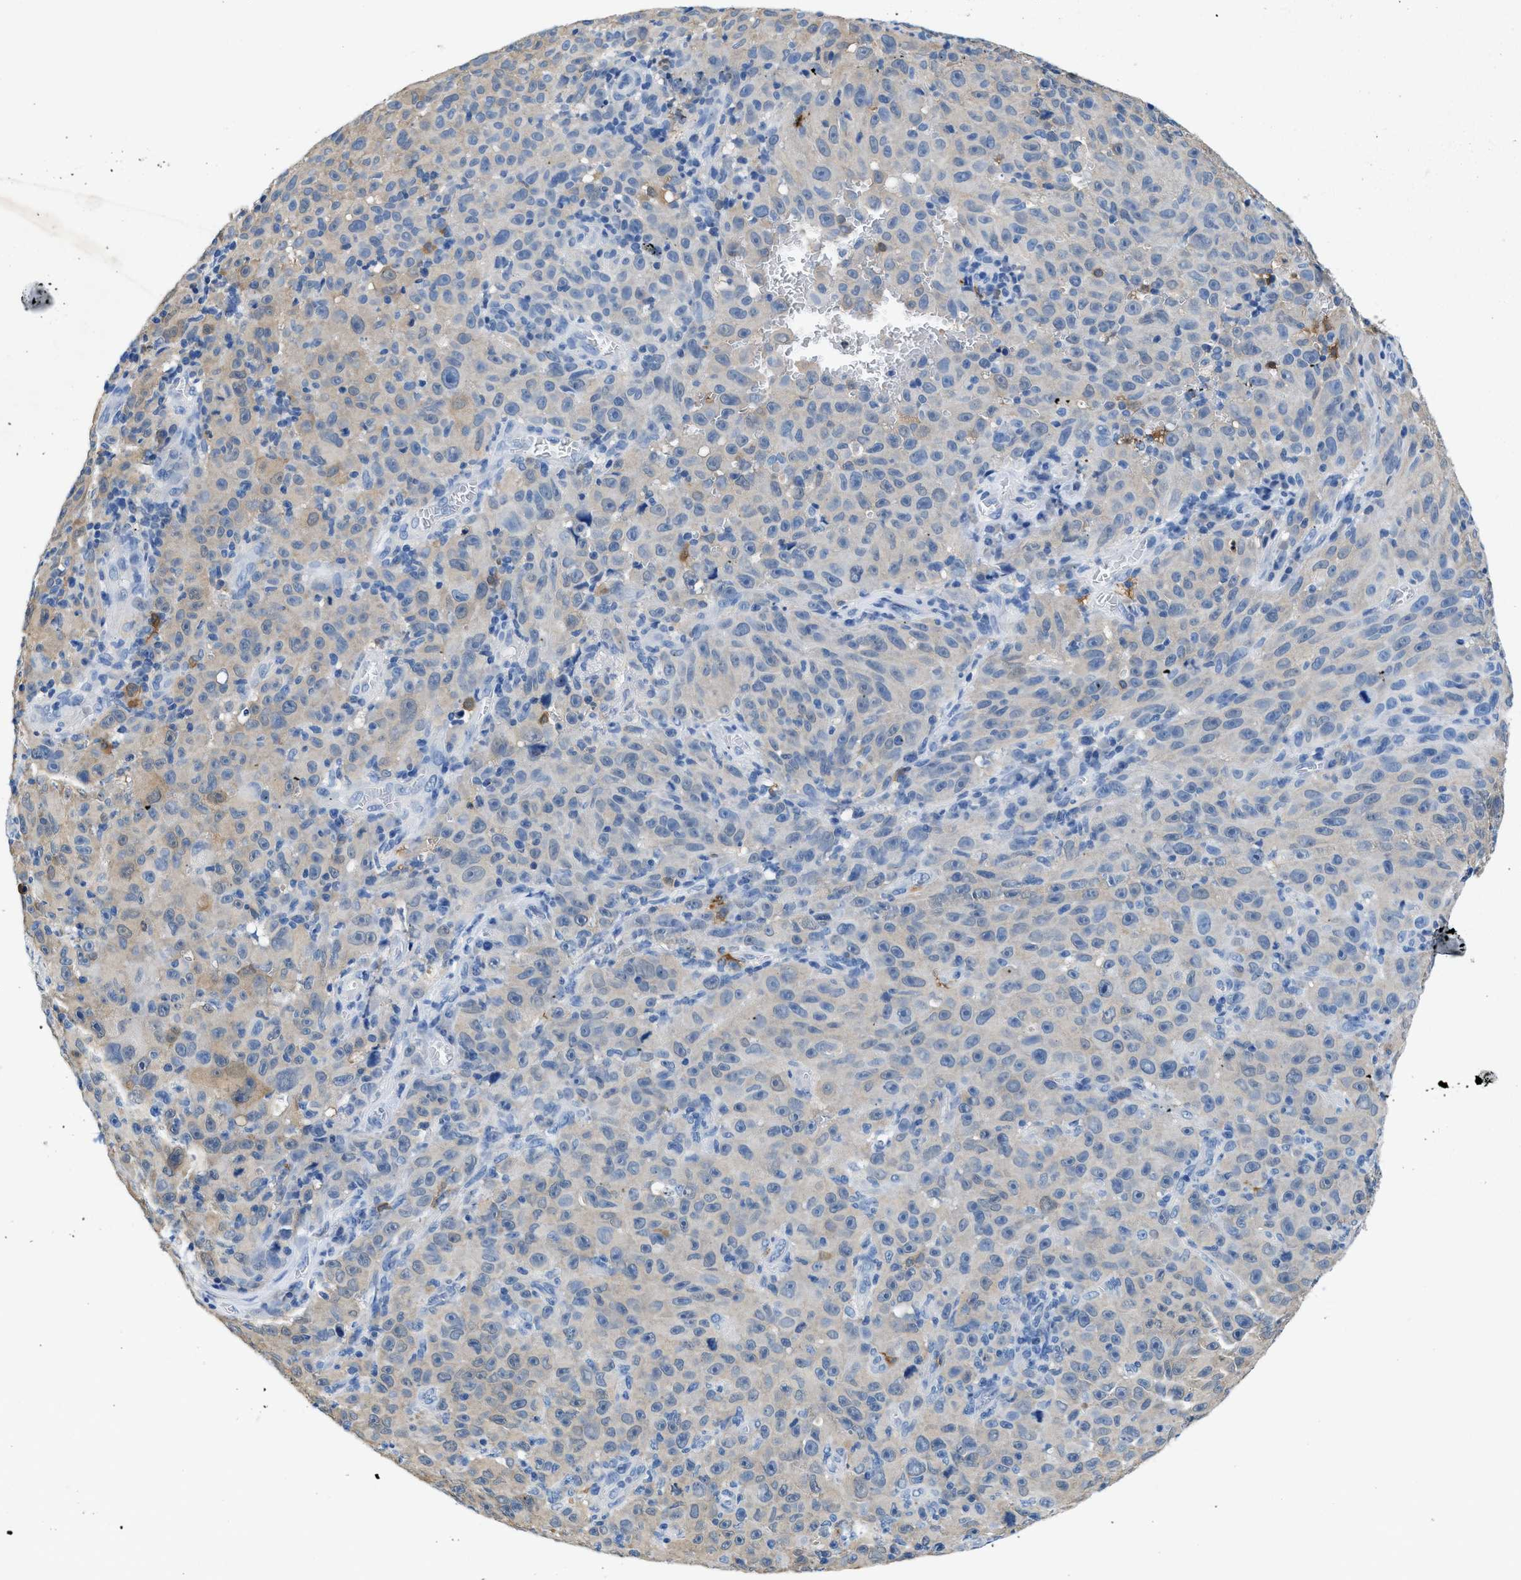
{"staining": {"intensity": "weak", "quantity": "<25%", "location": "cytoplasmic/membranous"}, "tissue": "melanoma", "cell_type": "Tumor cells", "image_type": "cancer", "snomed": [{"axis": "morphology", "description": "Malignant melanoma, NOS"}, {"axis": "topography", "description": "Skin"}], "caption": "Malignant melanoma was stained to show a protein in brown. There is no significant positivity in tumor cells.", "gene": "FADS6", "patient": {"sex": "female", "age": 82}}